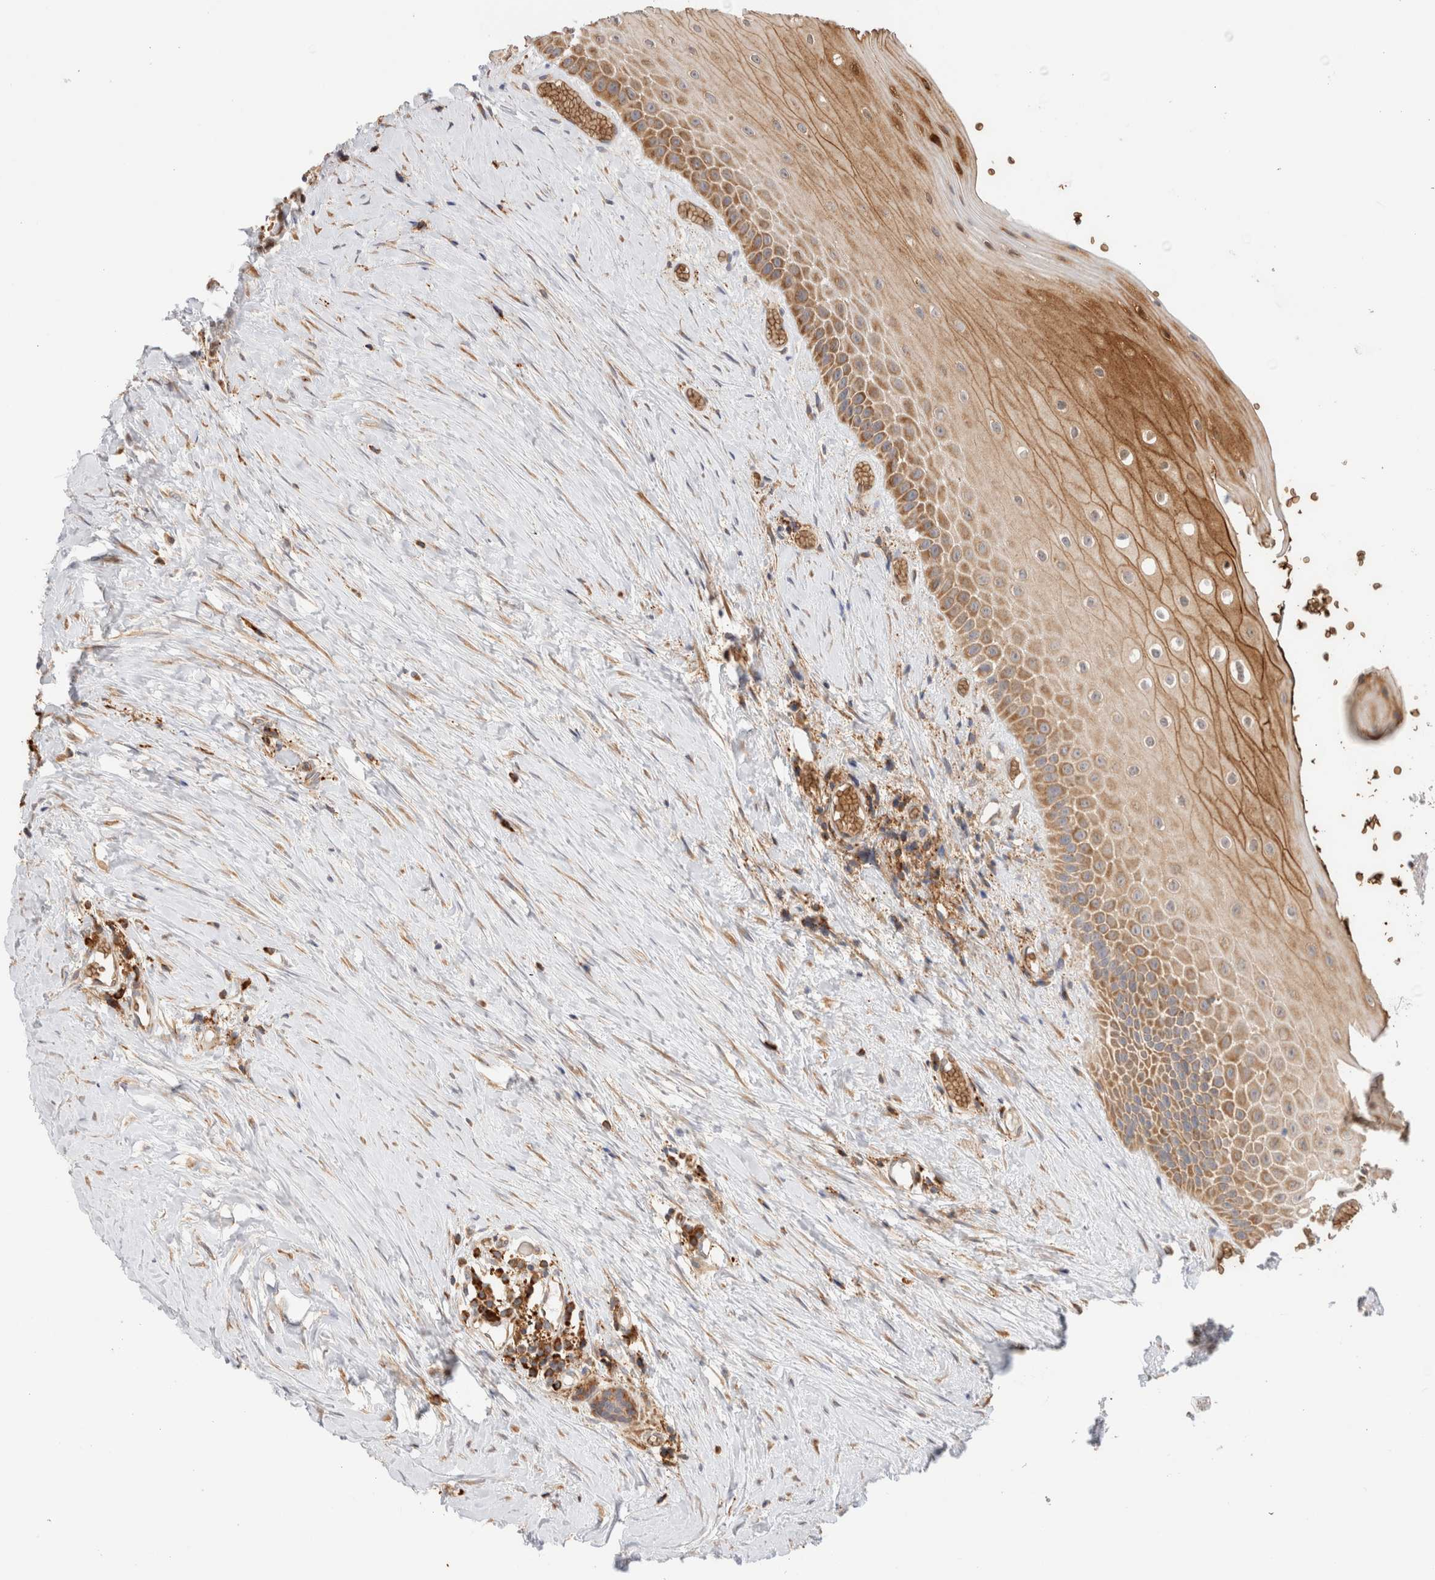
{"staining": {"intensity": "moderate", "quantity": ">75%", "location": "cytoplasmic/membranous"}, "tissue": "oral mucosa", "cell_type": "Squamous epithelial cells", "image_type": "normal", "snomed": [{"axis": "morphology", "description": "Normal tissue, NOS"}, {"axis": "topography", "description": "Skeletal muscle"}, {"axis": "topography", "description": "Oral tissue"}, {"axis": "topography", "description": "Peripheral nerve tissue"}], "caption": "DAB immunohistochemical staining of normal oral mucosa reveals moderate cytoplasmic/membranous protein expression in approximately >75% of squamous epithelial cells.", "gene": "UTS2B", "patient": {"sex": "female", "age": 84}}